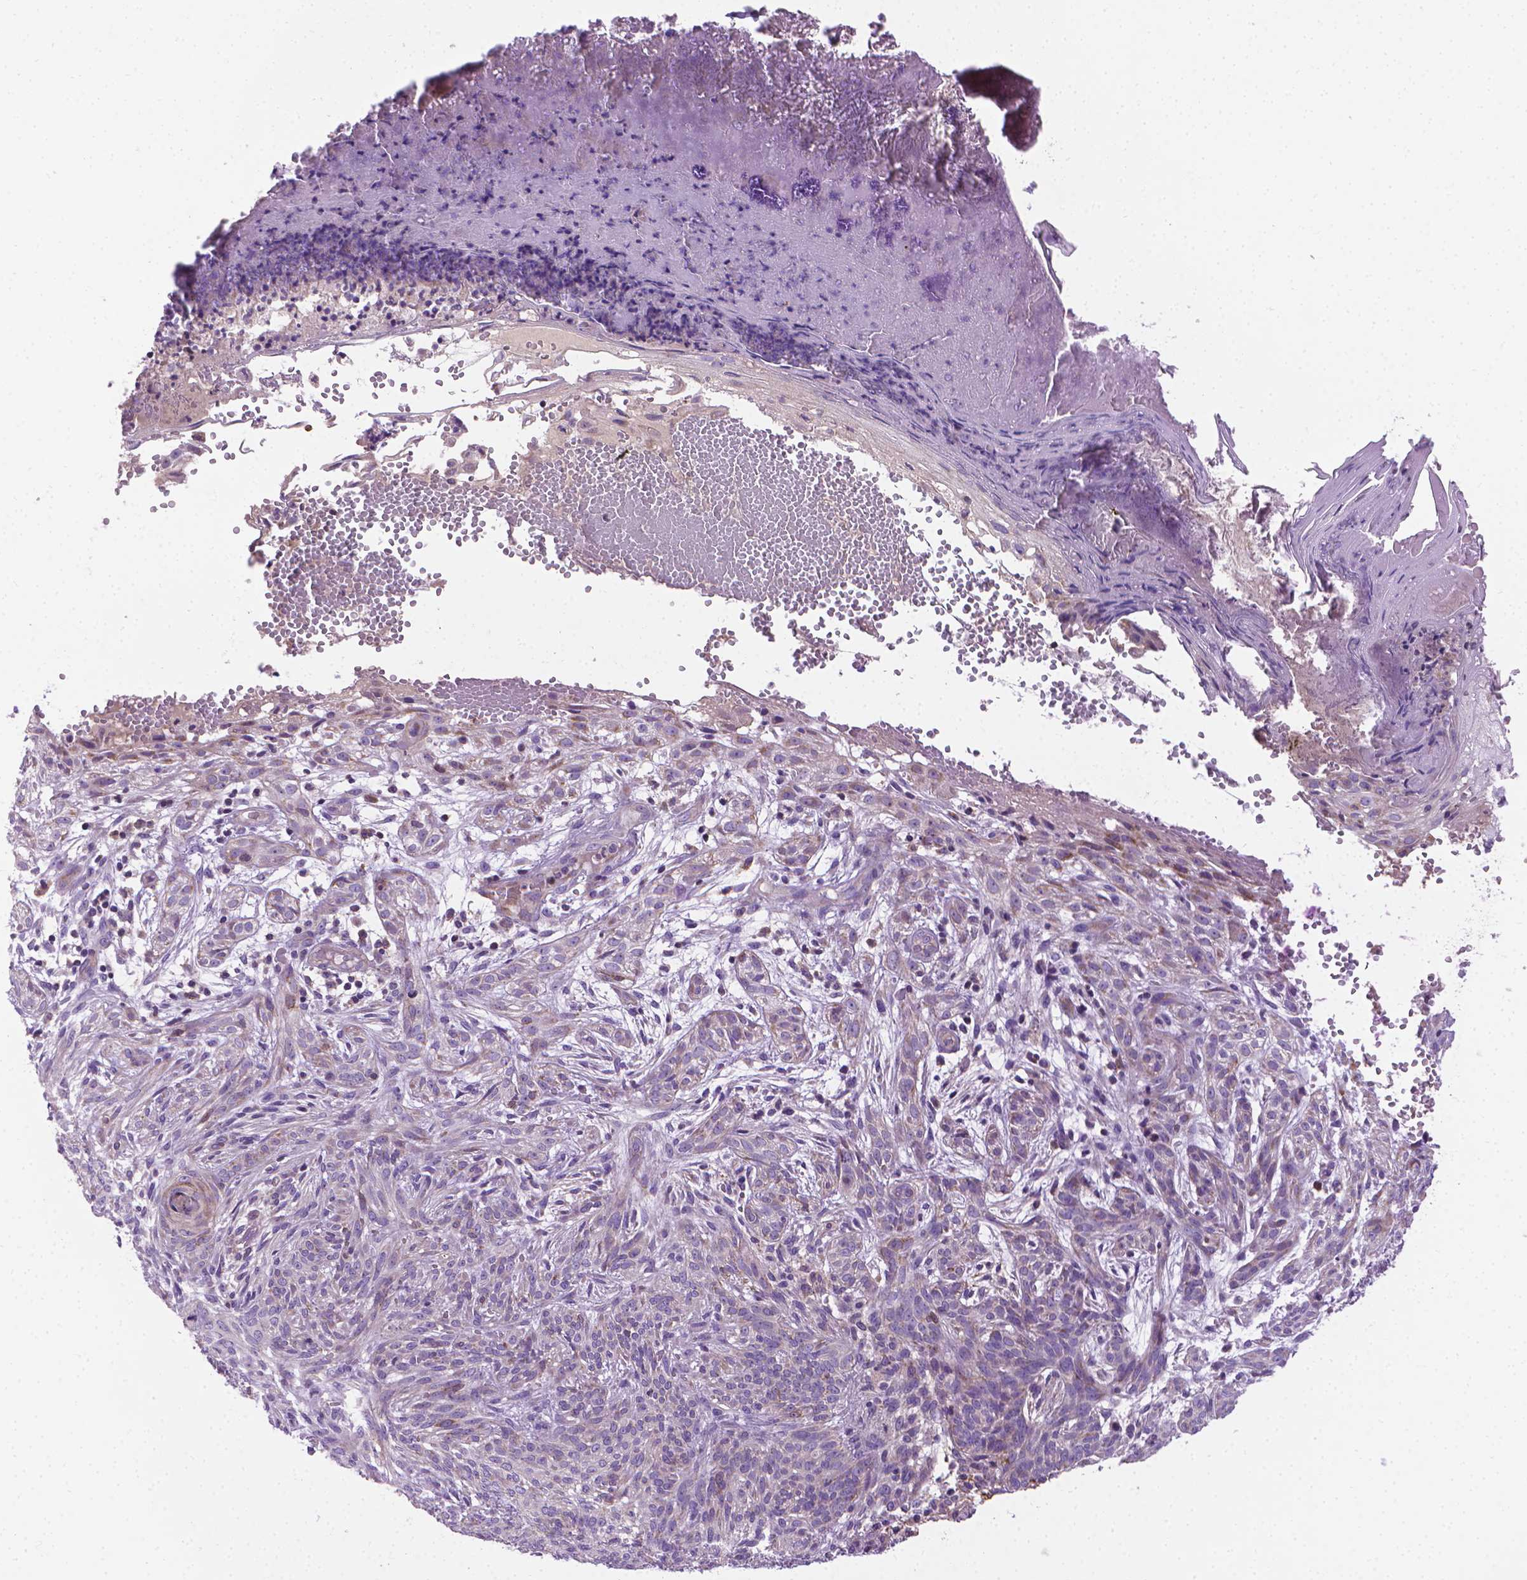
{"staining": {"intensity": "negative", "quantity": "none", "location": "none"}, "tissue": "skin cancer", "cell_type": "Tumor cells", "image_type": "cancer", "snomed": [{"axis": "morphology", "description": "Basal cell carcinoma"}, {"axis": "topography", "description": "Skin"}], "caption": "A high-resolution histopathology image shows immunohistochemistry staining of skin cancer (basal cell carcinoma), which reveals no significant expression in tumor cells. The staining was performed using DAB (3,3'-diaminobenzidine) to visualize the protein expression in brown, while the nuclei were stained in blue with hematoxylin (Magnification: 20x).", "gene": "SLC51B", "patient": {"sex": "male", "age": 84}}